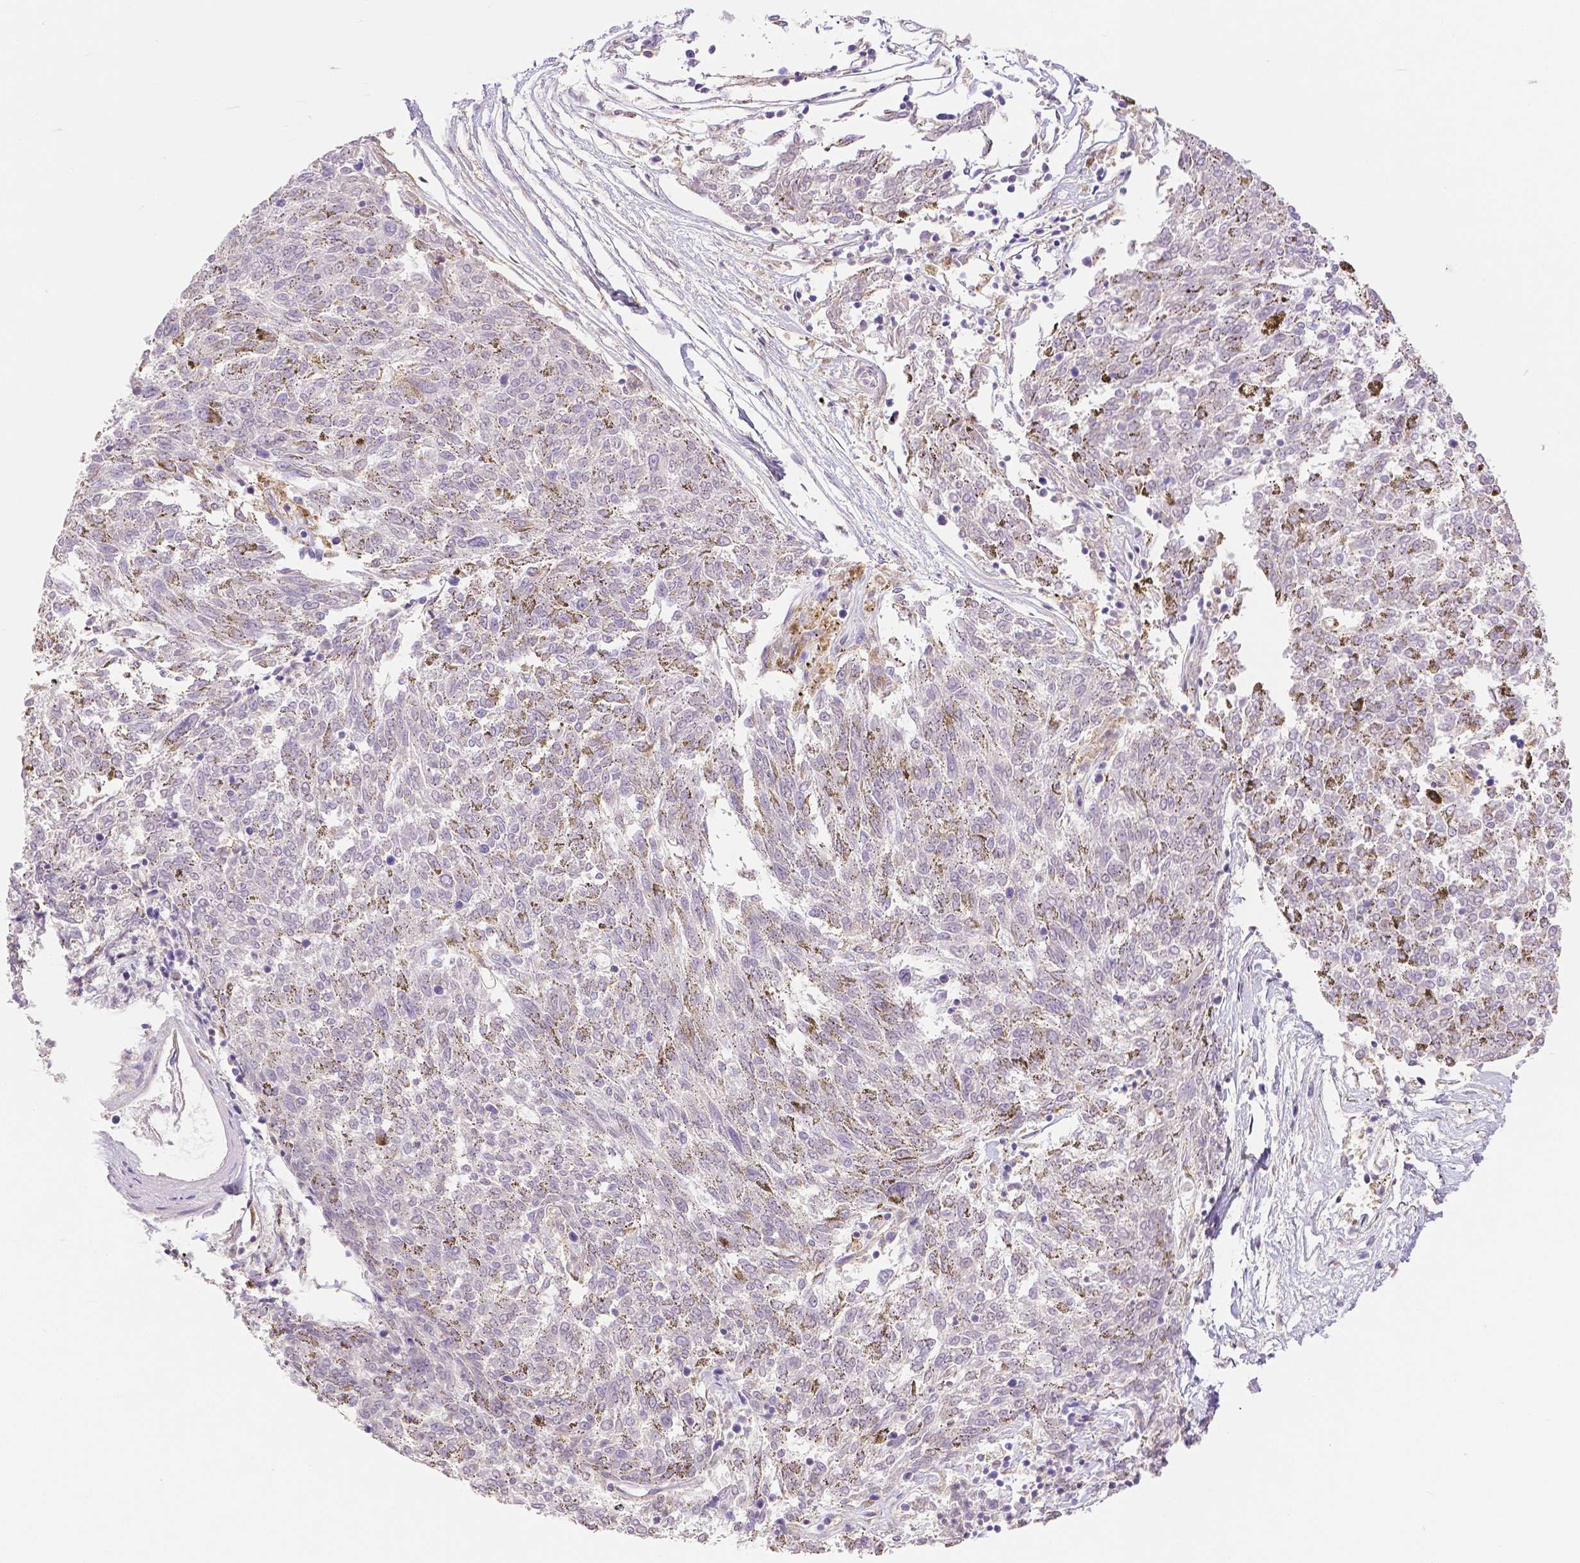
{"staining": {"intensity": "negative", "quantity": "none", "location": "none"}, "tissue": "melanoma", "cell_type": "Tumor cells", "image_type": "cancer", "snomed": [{"axis": "morphology", "description": "Malignant melanoma, NOS"}, {"axis": "topography", "description": "Skin"}], "caption": "This is an immunohistochemistry (IHC) histopathology image of human malignant melanoma. There is no expression in tumor cells.", "gene": "THY1", "patient": {"sex": "female", "age": 72}}